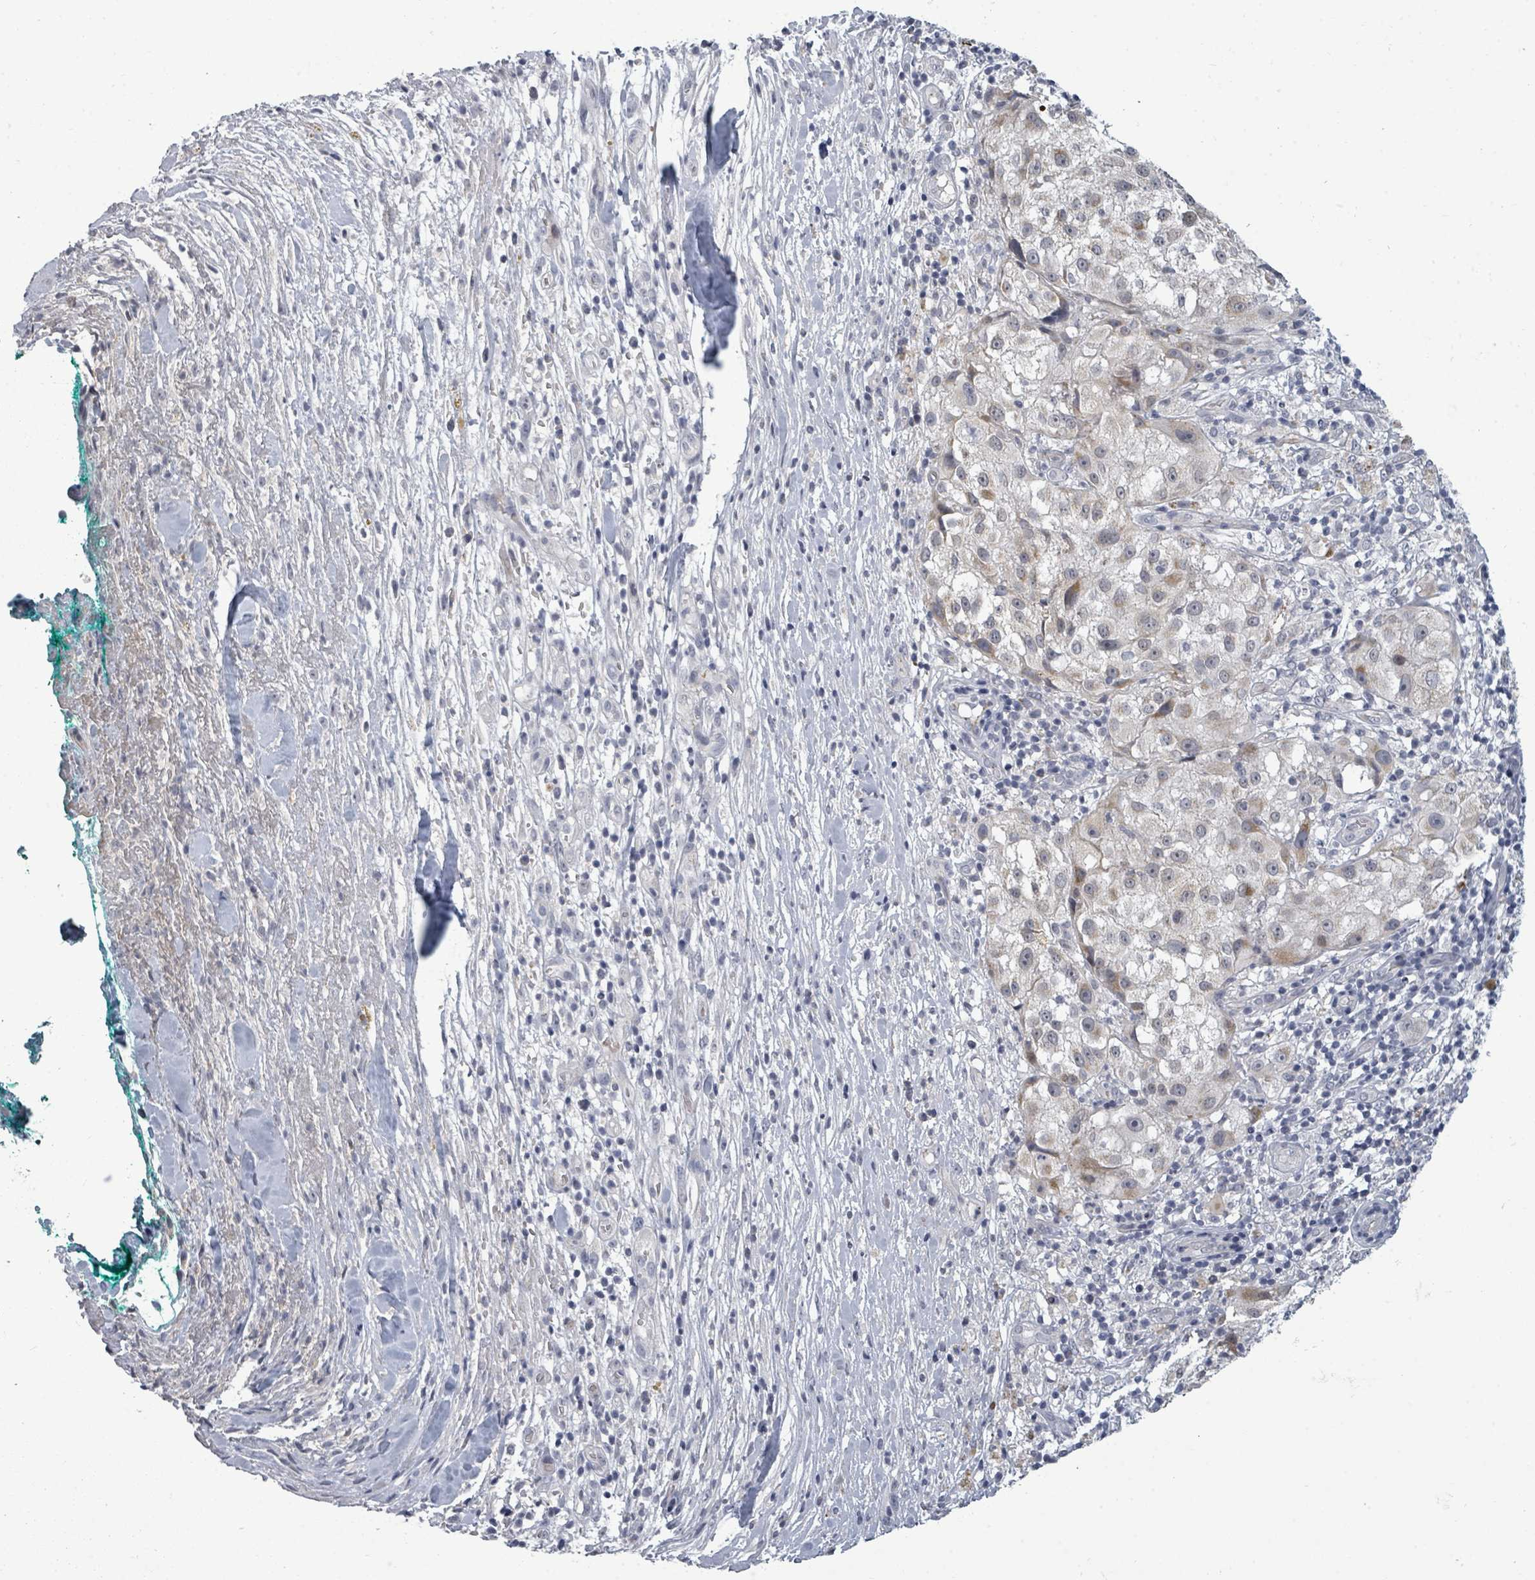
{"staining": {"intensity": "weak", "quantity": "<25%", "location": "cytoplasmic/membranous"}, "tissue": "melanoma", "cell_type": "Tumor cells", "image_type": "cancer", "snomed": [{"axis": "morphology", "description": "Normal morphology"}, {"axis": "morphology", "description": "Malignant melanoma, NOS"}, {"axis": "topography", "description": "Skin"}], "caption": "Photomicrograph shows no protein positivity in tumor cells of melanoma tissue.", "gene": "PTPN20", "patient": {"sex": "female", "age": 72}}